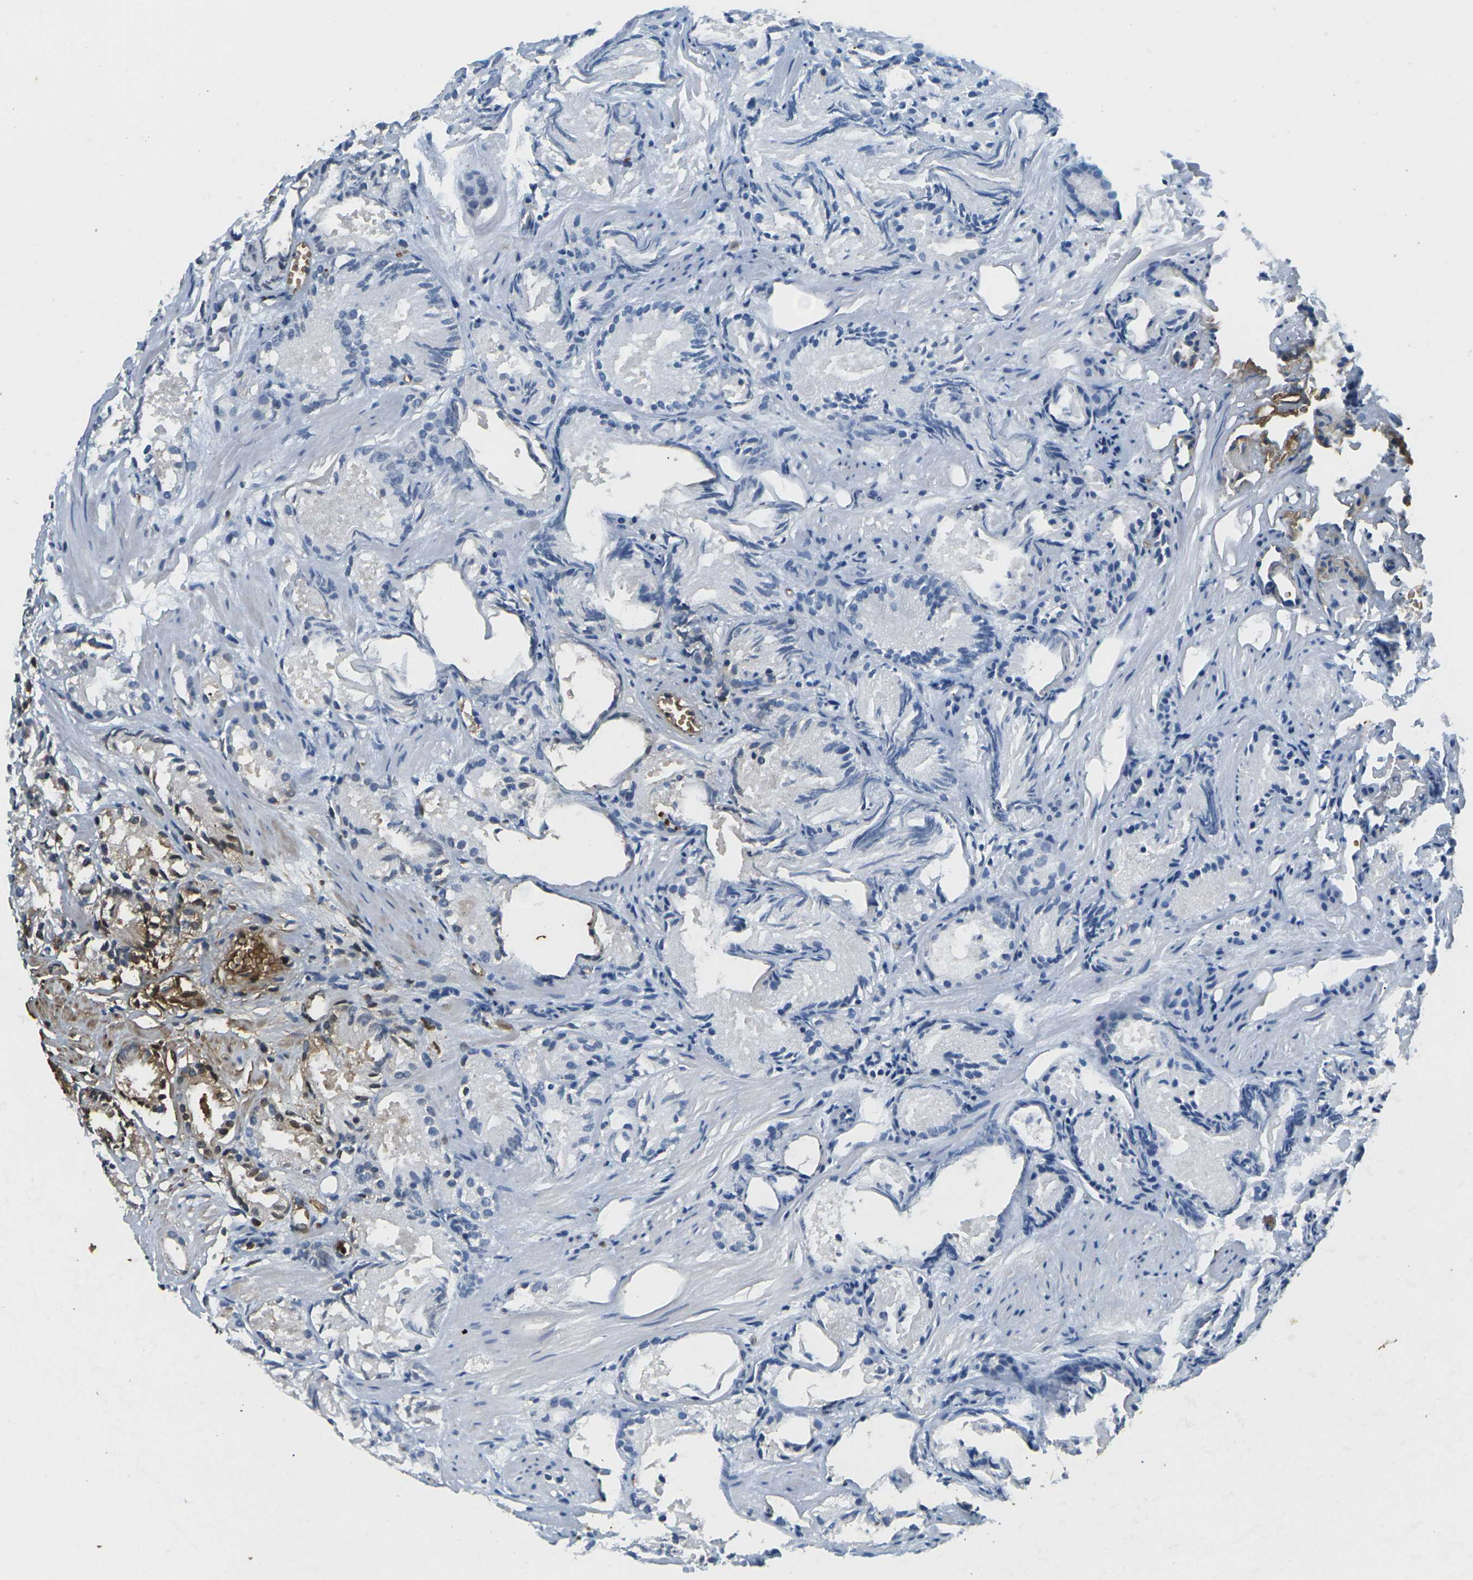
{"staining": {"intensity": "negative", "quantity": "none", "location": "none"}, "tissue": "prostate cancer", "cell_type": "Tumor cells", "image_type": "cancer", "snomed": [{"axis": "morphology", "description": "Adenocarcinoma, Low grade"}, {"axis": "topography", "description": "Prostate"}], "caption": "This is a micrograph of immunohistochemistry (IHC) staining of prostate adenocarcinoma (low-grade), which shows no positivity in tumor cells.", "gene": "HBB", "patient": {"sex": "male", "age": 72}}